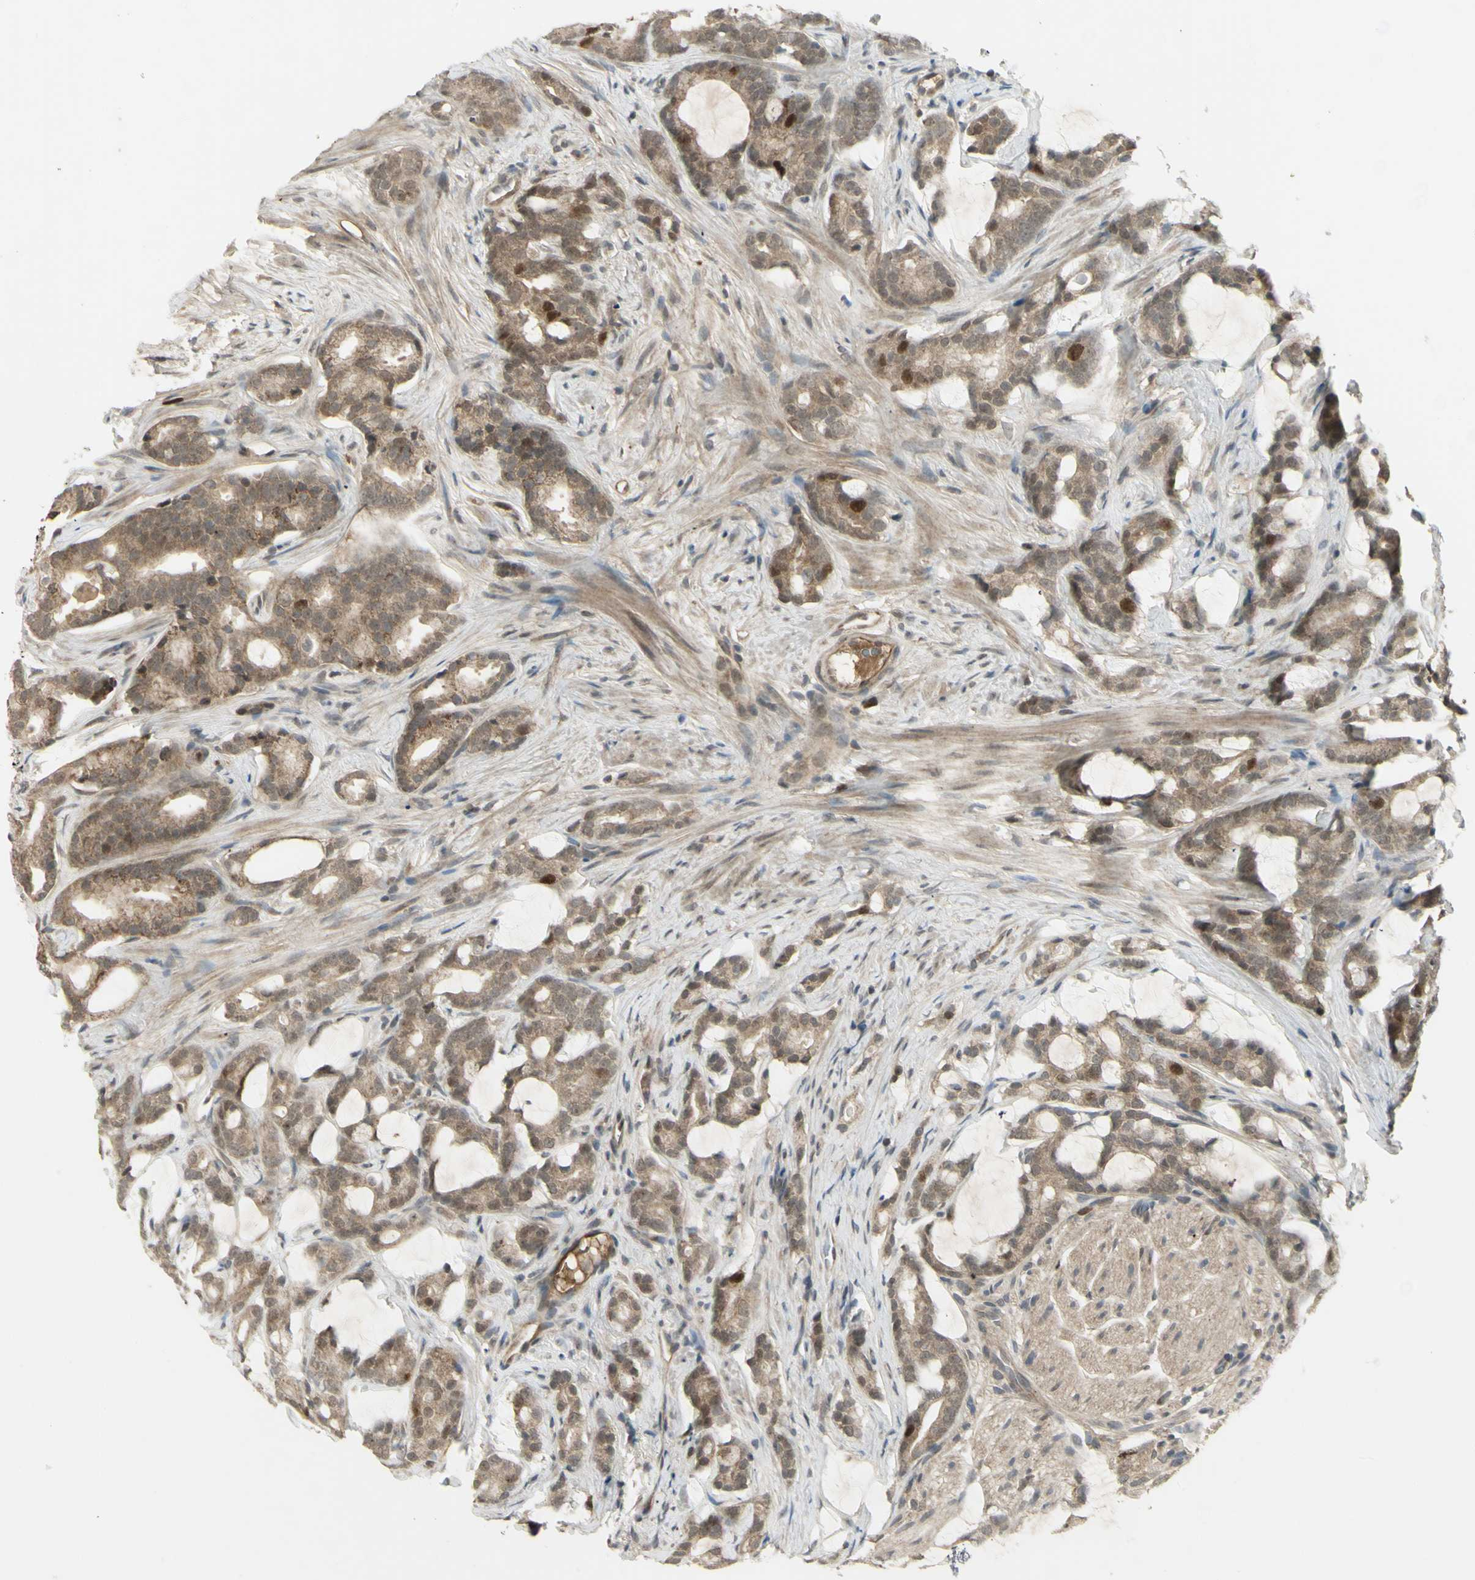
{"staining": {"intensity": "strong", "quantity": "<25%", "location": "nuclear"}, "tissue": "prostate cancer", "cell_type": "Tumor cells", "image_type": "cancer", "snomed": [{"axis": "morphology", "description": "Adenocarcinoma, Low grade"}, {"axis": "topography", "description": "Prostate"}], "caption": "Immunohistochemistry (DAB) staining of human adenocarcinoma (low-grade) (prostate) exhibits strong nuclear protein expression in approximately <25% of tumor cells.", "gene": "RAD18", "patient": {"sex": "male", "age": 58}}